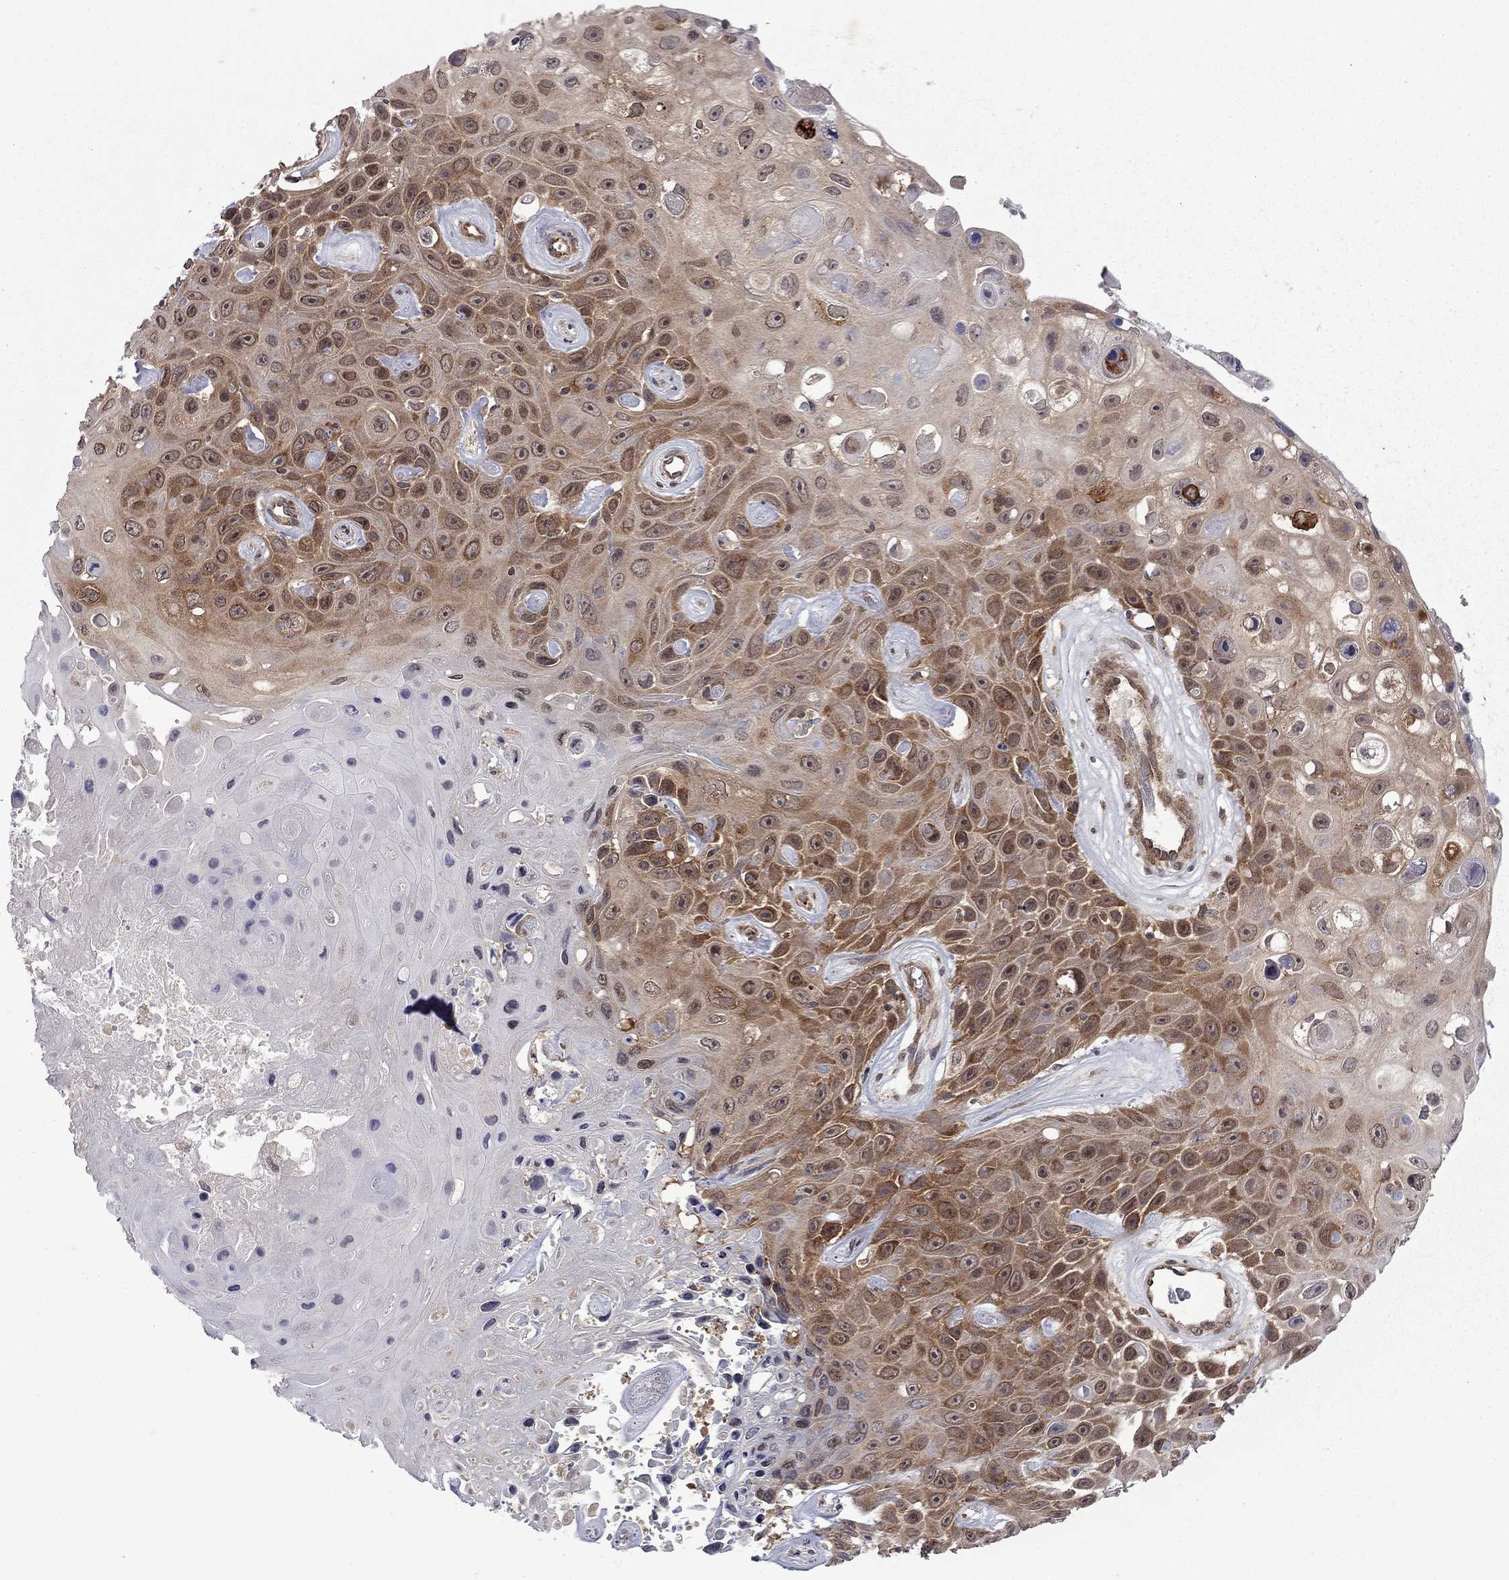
{"staining": {"intensity": "strong", "quantity": "<25%", "location": "cytoplasmic/membranous"}, "tissue": "skin cancer", "cell_type": "Tumor cells", "image_type": "cancer", "snomed": [{"axis": "morphology", "description": "Squamous cell carcinoma, NOS"}, {"axis": "topography", "description": "Skin"}], "caption": "IHC (DAB) staining of human squamous cell carcinoma (skin) reveals strong cytoplasmic/membranous protein positivity in about <25% of tumor cells. Nuclei are stained in blue.", "gene": "NAA50", "patient": {"sex": "male", "age": 82}}